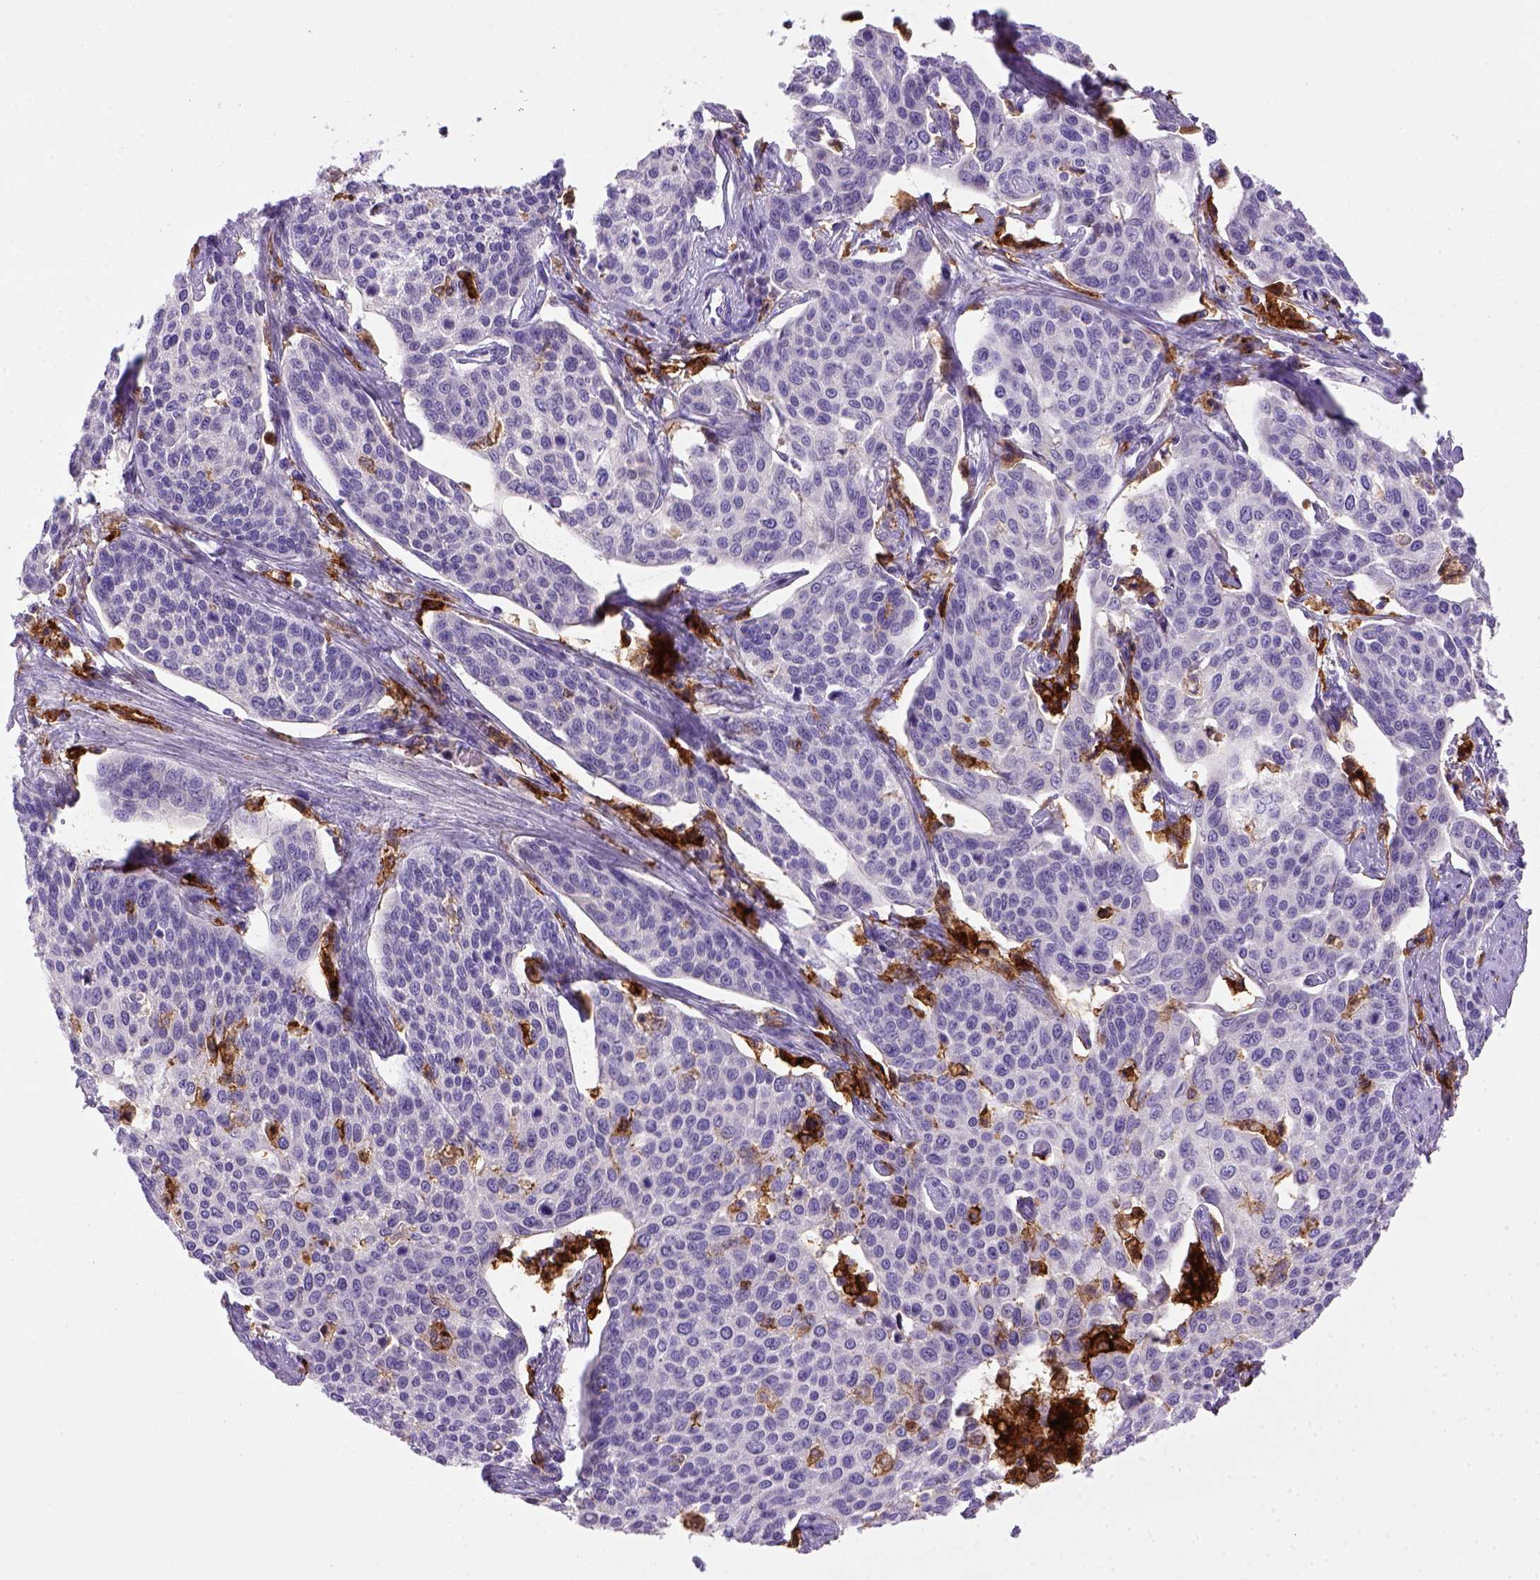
{"staining": {"intensity": "negative", "quantity": "none", "location": "none"}, "tissue": "cervical cancer", "cell_type": "Tumor cells", "image_type": "cancer", "snomed": [{"axis": "morphology", "description": "Squamous cell carcinoma, NOS"}, {"axis": "topography", "description": "Cervix"}], "caption": "Tumor cells are negative for protein expression in human squamous cell carcinoma (cervical).", "gene": "CD14", "patient": {"sex": "female", "age": 34}}